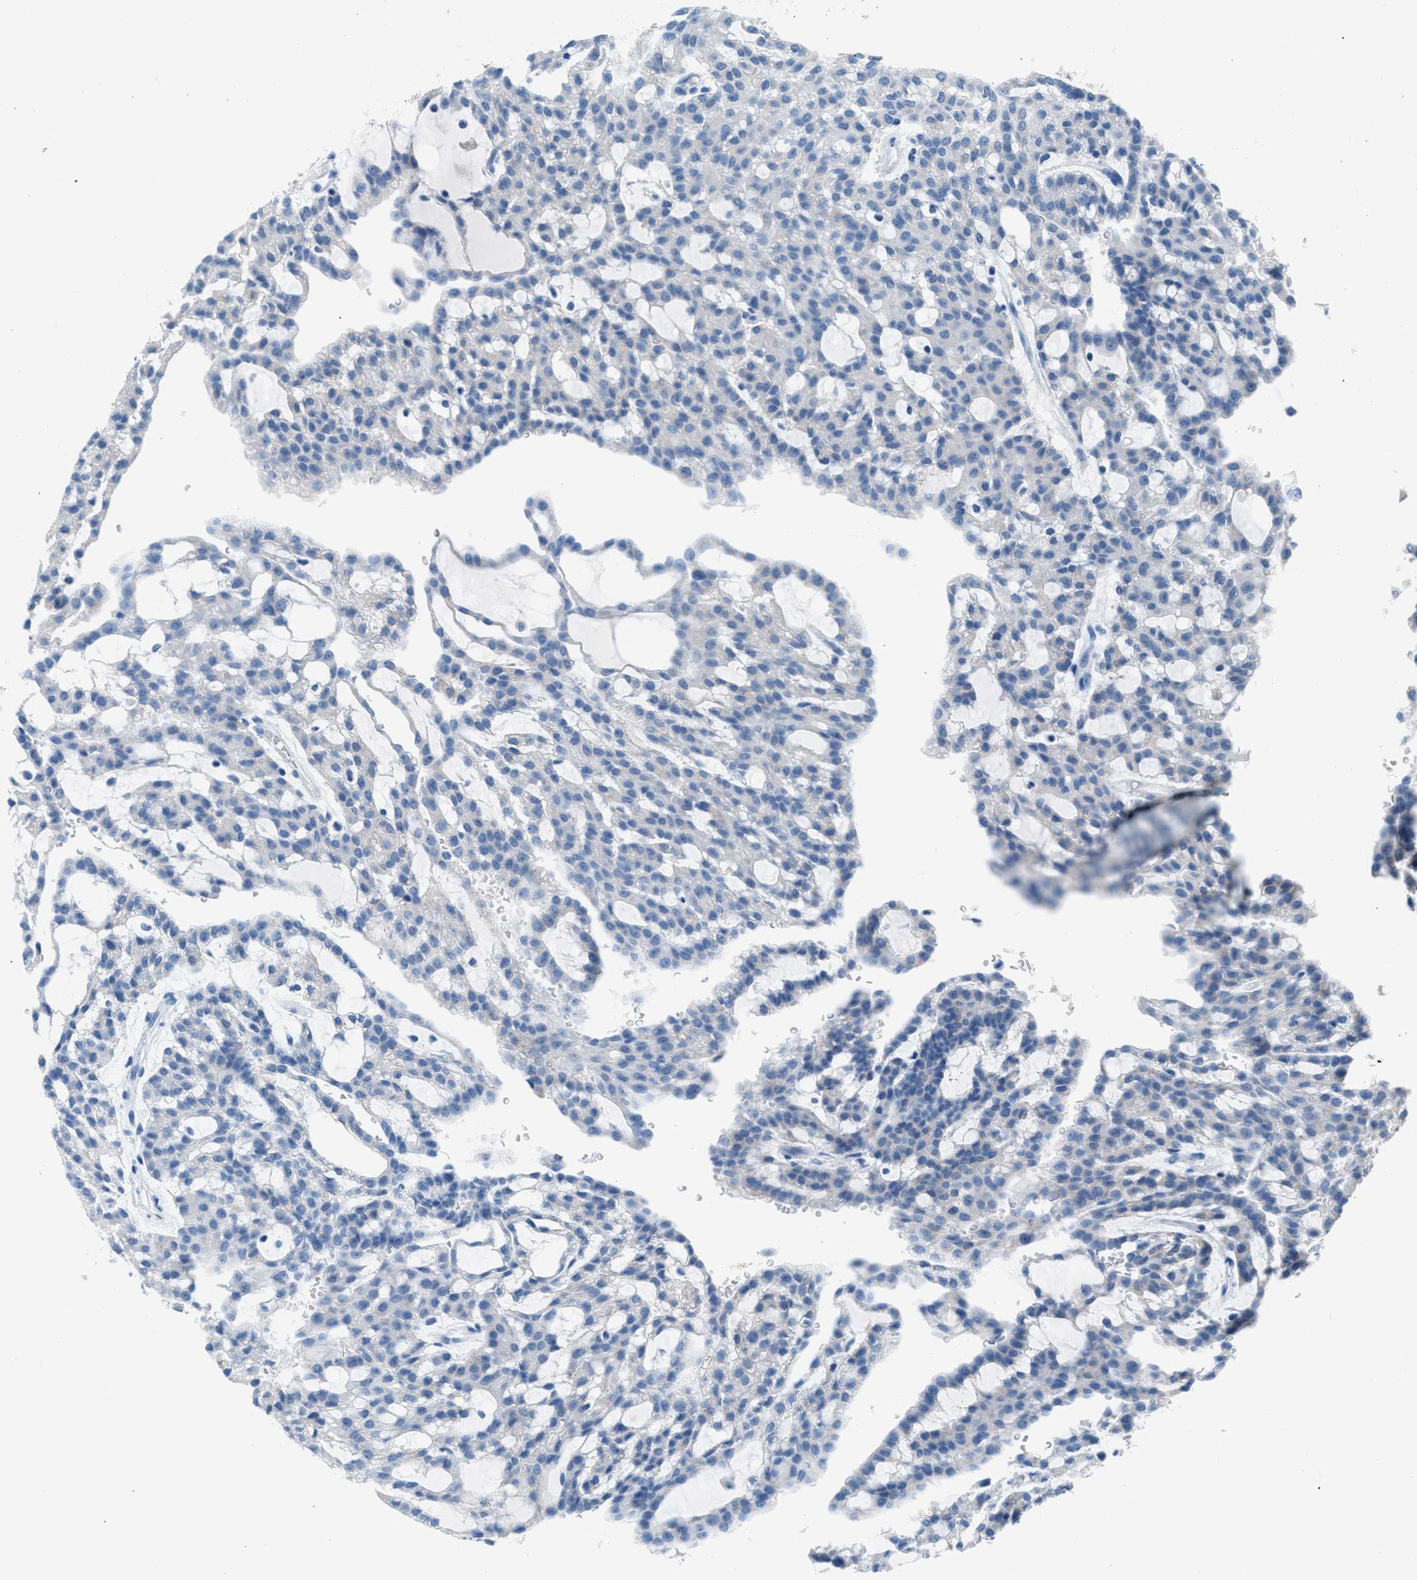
{"staining": {"intensity": "negative", "quantity": "none", "location": "none"}, "tissue": "renal cancer", "cell_type": "Tumor cells", "image_type": "cancer", "snomed": [{"axis": "morphology", "description": "Adenocarcinoma, NOS"}, {"axis": "topography", "description": "Kidney"}], "caption": "This image is of renal cancer (adenocarcinoma) stained with immunohistochemistry to label a protein in brown with the nuclei are counter-stained blue. There is no expression in tumor cells.", "gene": "MGARP", "patient": {"sex": "male", "age": 63}}